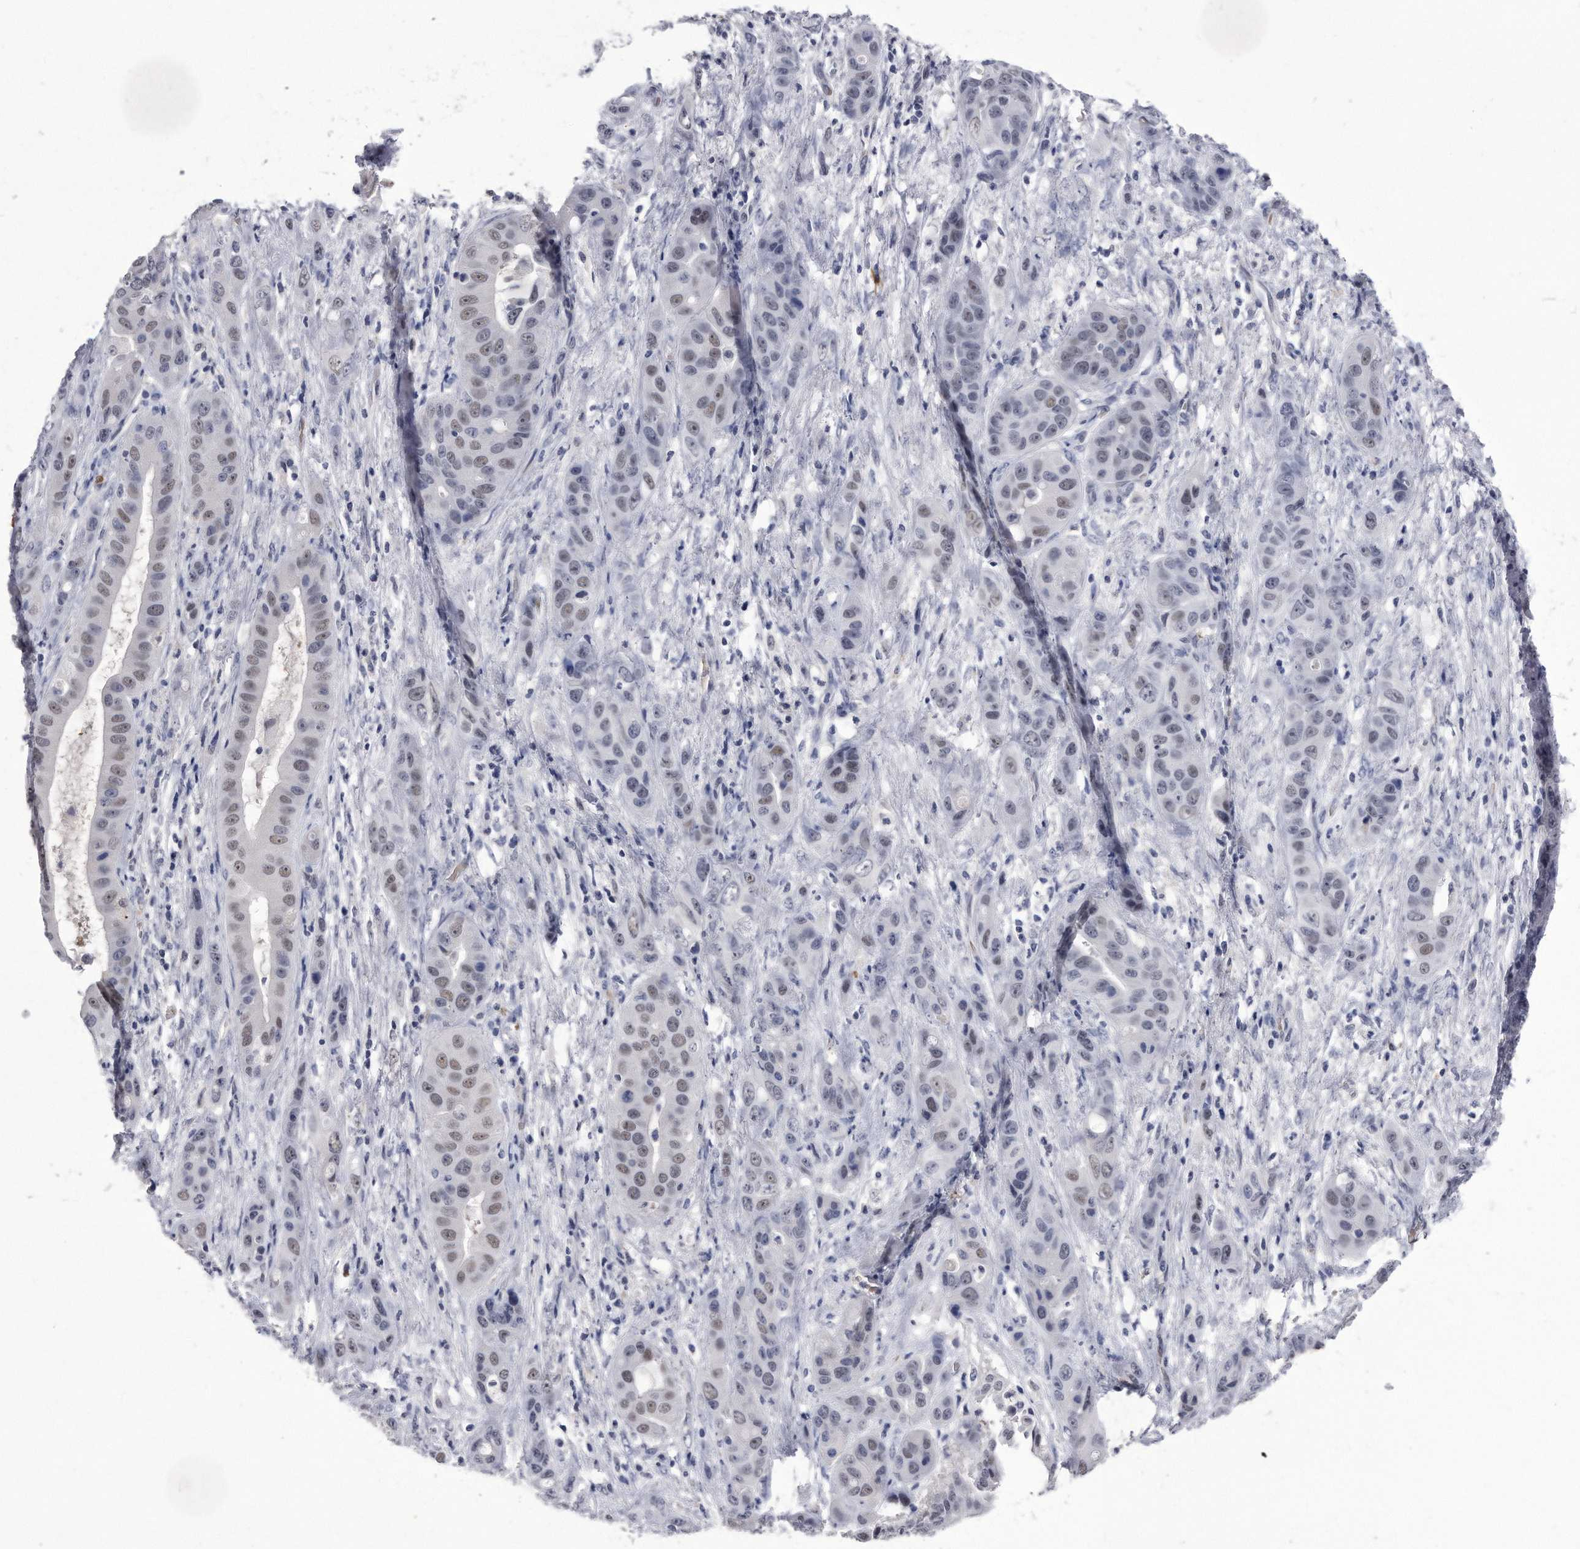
{"staining": {"intensity": "weak", "quantity": ">75%", "location": "nuclear"}, "tissue": "liver cancer", "cell_type": "Tumor cells", "image_type": "cancer", "snomed": [{"axis": "morphology", "description": "Cholangiocarcinoma"}, {"axis": "topography", "description": "Liver"}], "caption": "The micrograph demonstrates a brown stain indicating the presence of a protein in the nuclear of tumor cells in liver cancer.", "gene": "KCTD8", "patient": {"sex": "female", "age": 52}}